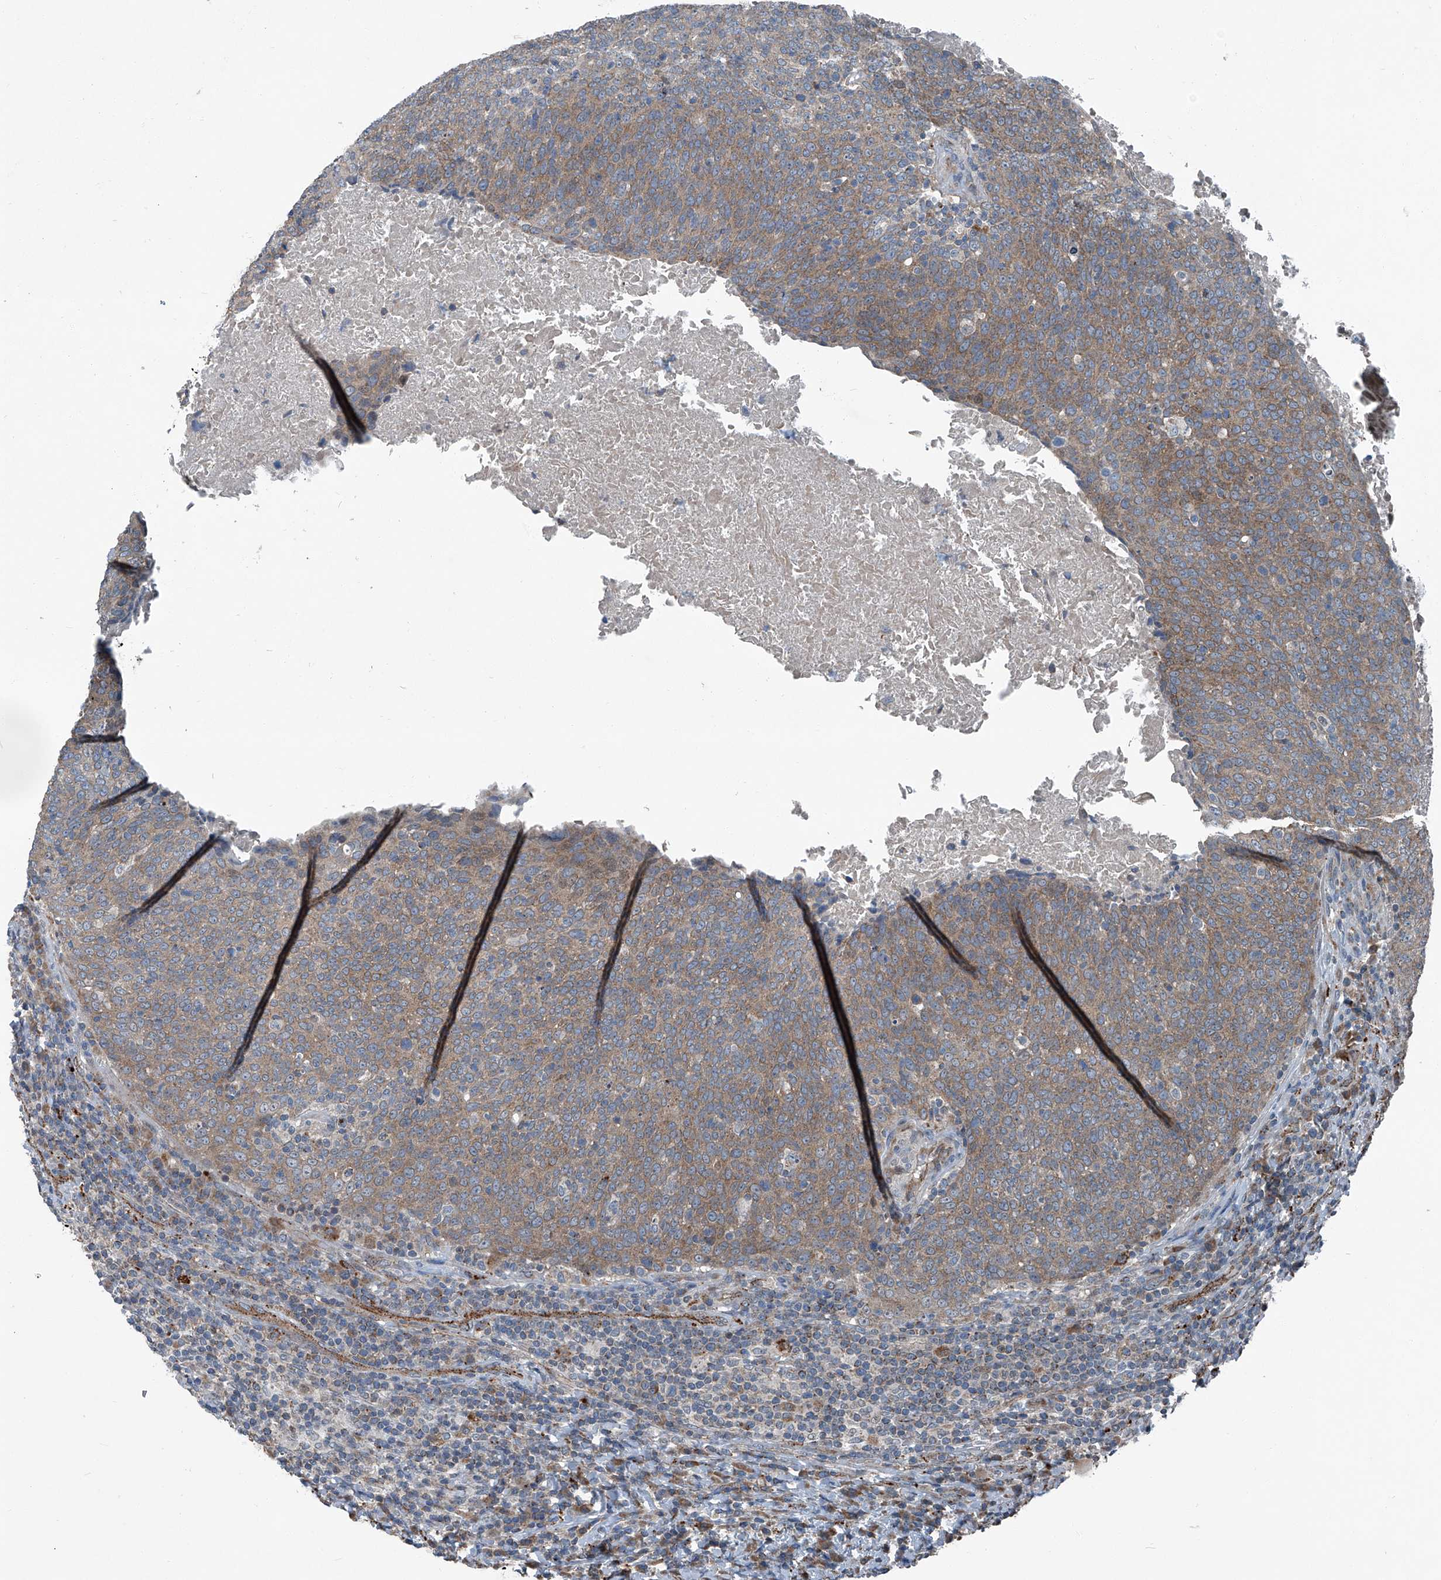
{"staining": {"intensity": "weak", "quantity": ">75%", "location": "cytoplasmic/membranous"}, "tissue": "head and neck cancer", "cell_type": "Tumor cells", "image_type": "cancer", "snomed": [{"axis": "morphology", "description": "Squamous cell carcinoma, NOS"}, {"axis": "morphology", "description": "Squamous cell carcinoma, metastatic, NOS"}, {"axis": "topography", "description": "Lymph node"}, {"axis": "topography", "description": "Head-Neck"}], "caption": "This is an image of immunohistochemistry (IHC) staining of head and neck cancer (metastatic squamous cell carcinoma), which shows weak staining in the cytoplasmic/membranous of tumor cells.", "gene": "SENP2", "patient": {"sex": "male", "age": 62}}